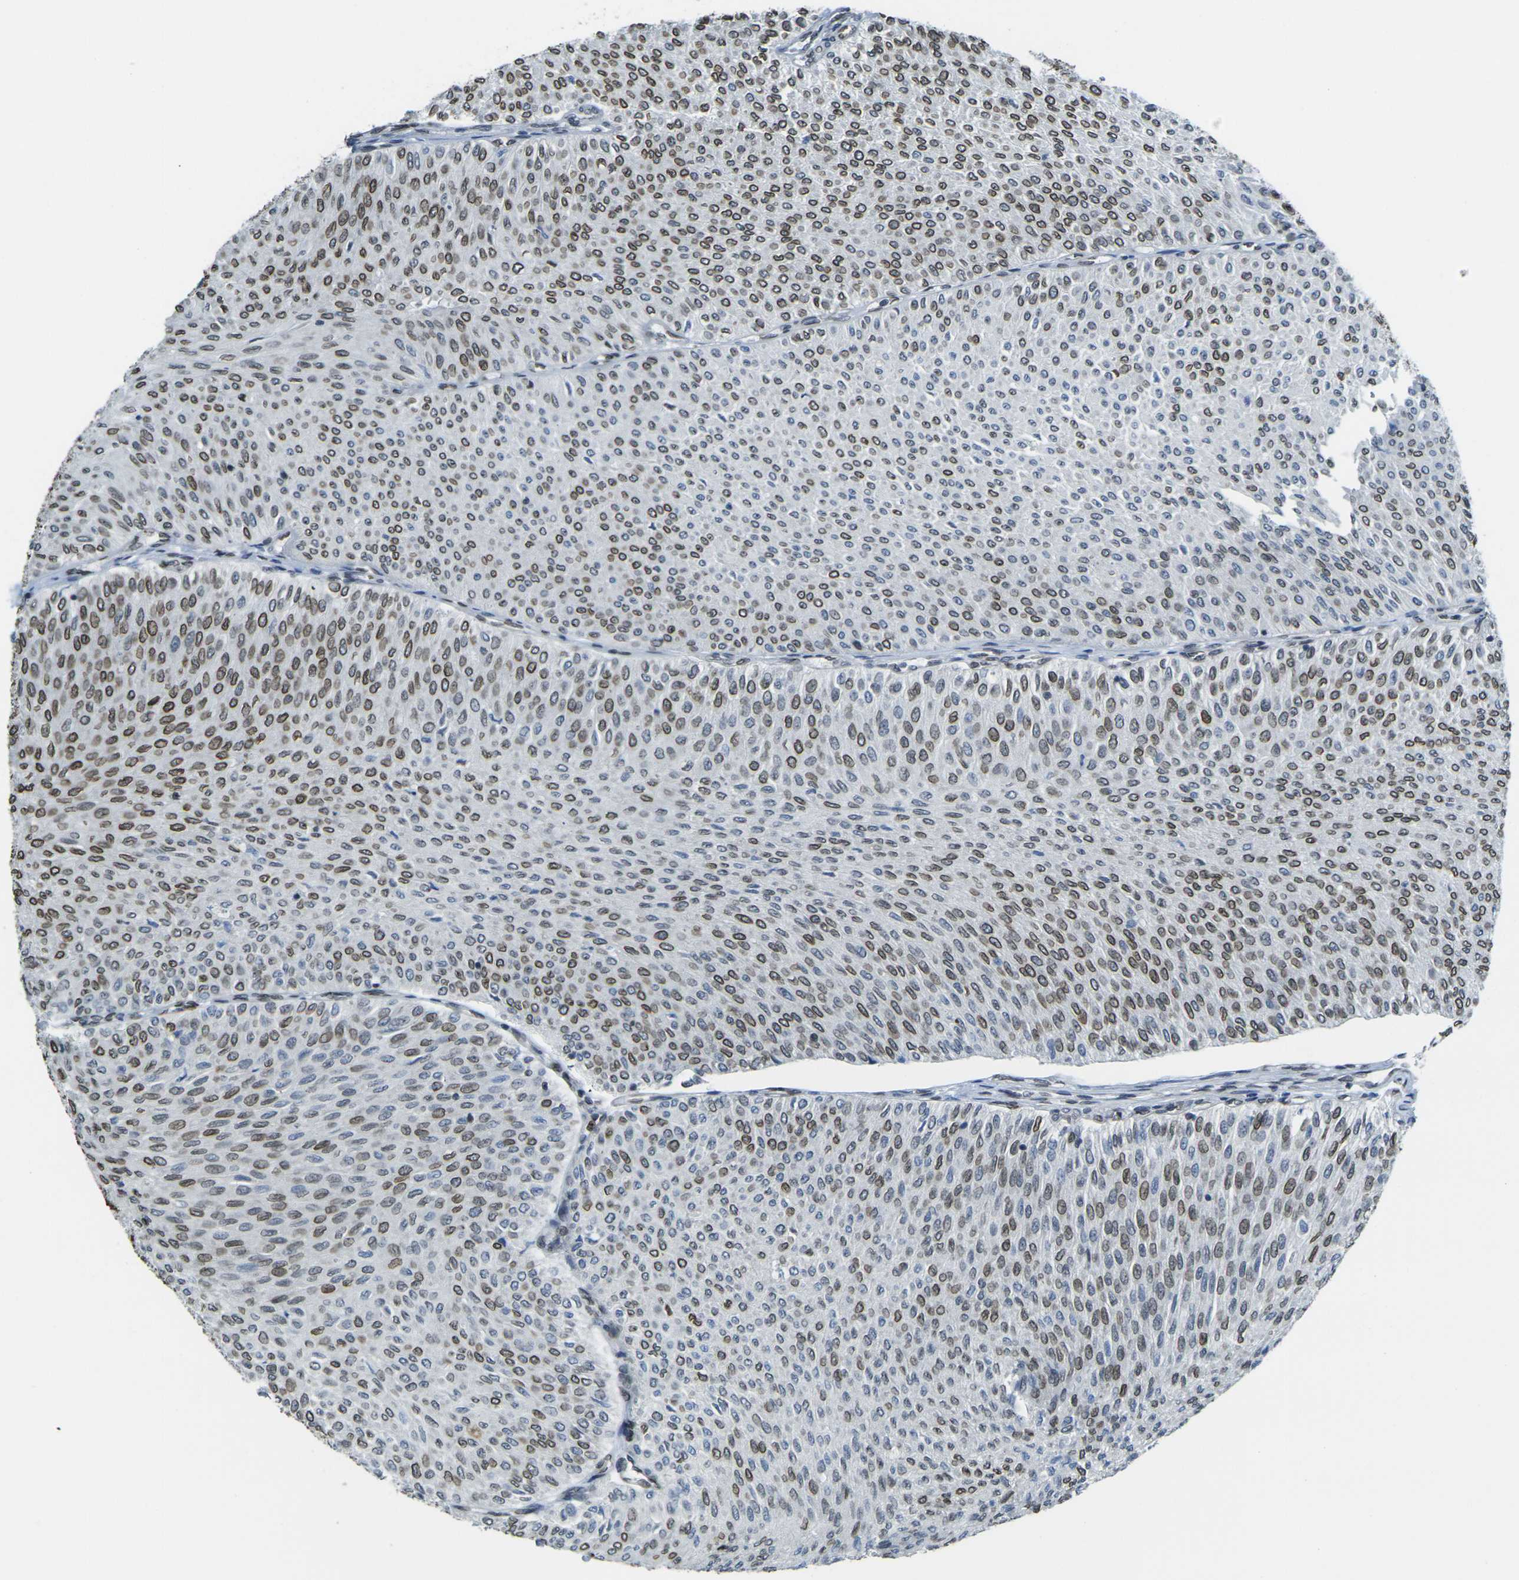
{"staining": {"intensity": "moderate", "quantity": ">75%", "location": "cytoplasmic/membranous,nuclear"}, "tissue": "urothelial cancer", "cell_type": "Tumor cells", "image_type": "cancer", "snomed": [{"axis": "morphology", "description": "Urothelial carcinoma, Low grade"}, {"axis": "topography", "description": "Urinary bladder"}], "caption": "Tumor cells display medium levels of moderate cytoplasmic/membranous and nuclear expression in approximately >75% of cells in urothelial cancer.", "gene": "BRDT", "patient": {"sex": "male", "age": 78}}